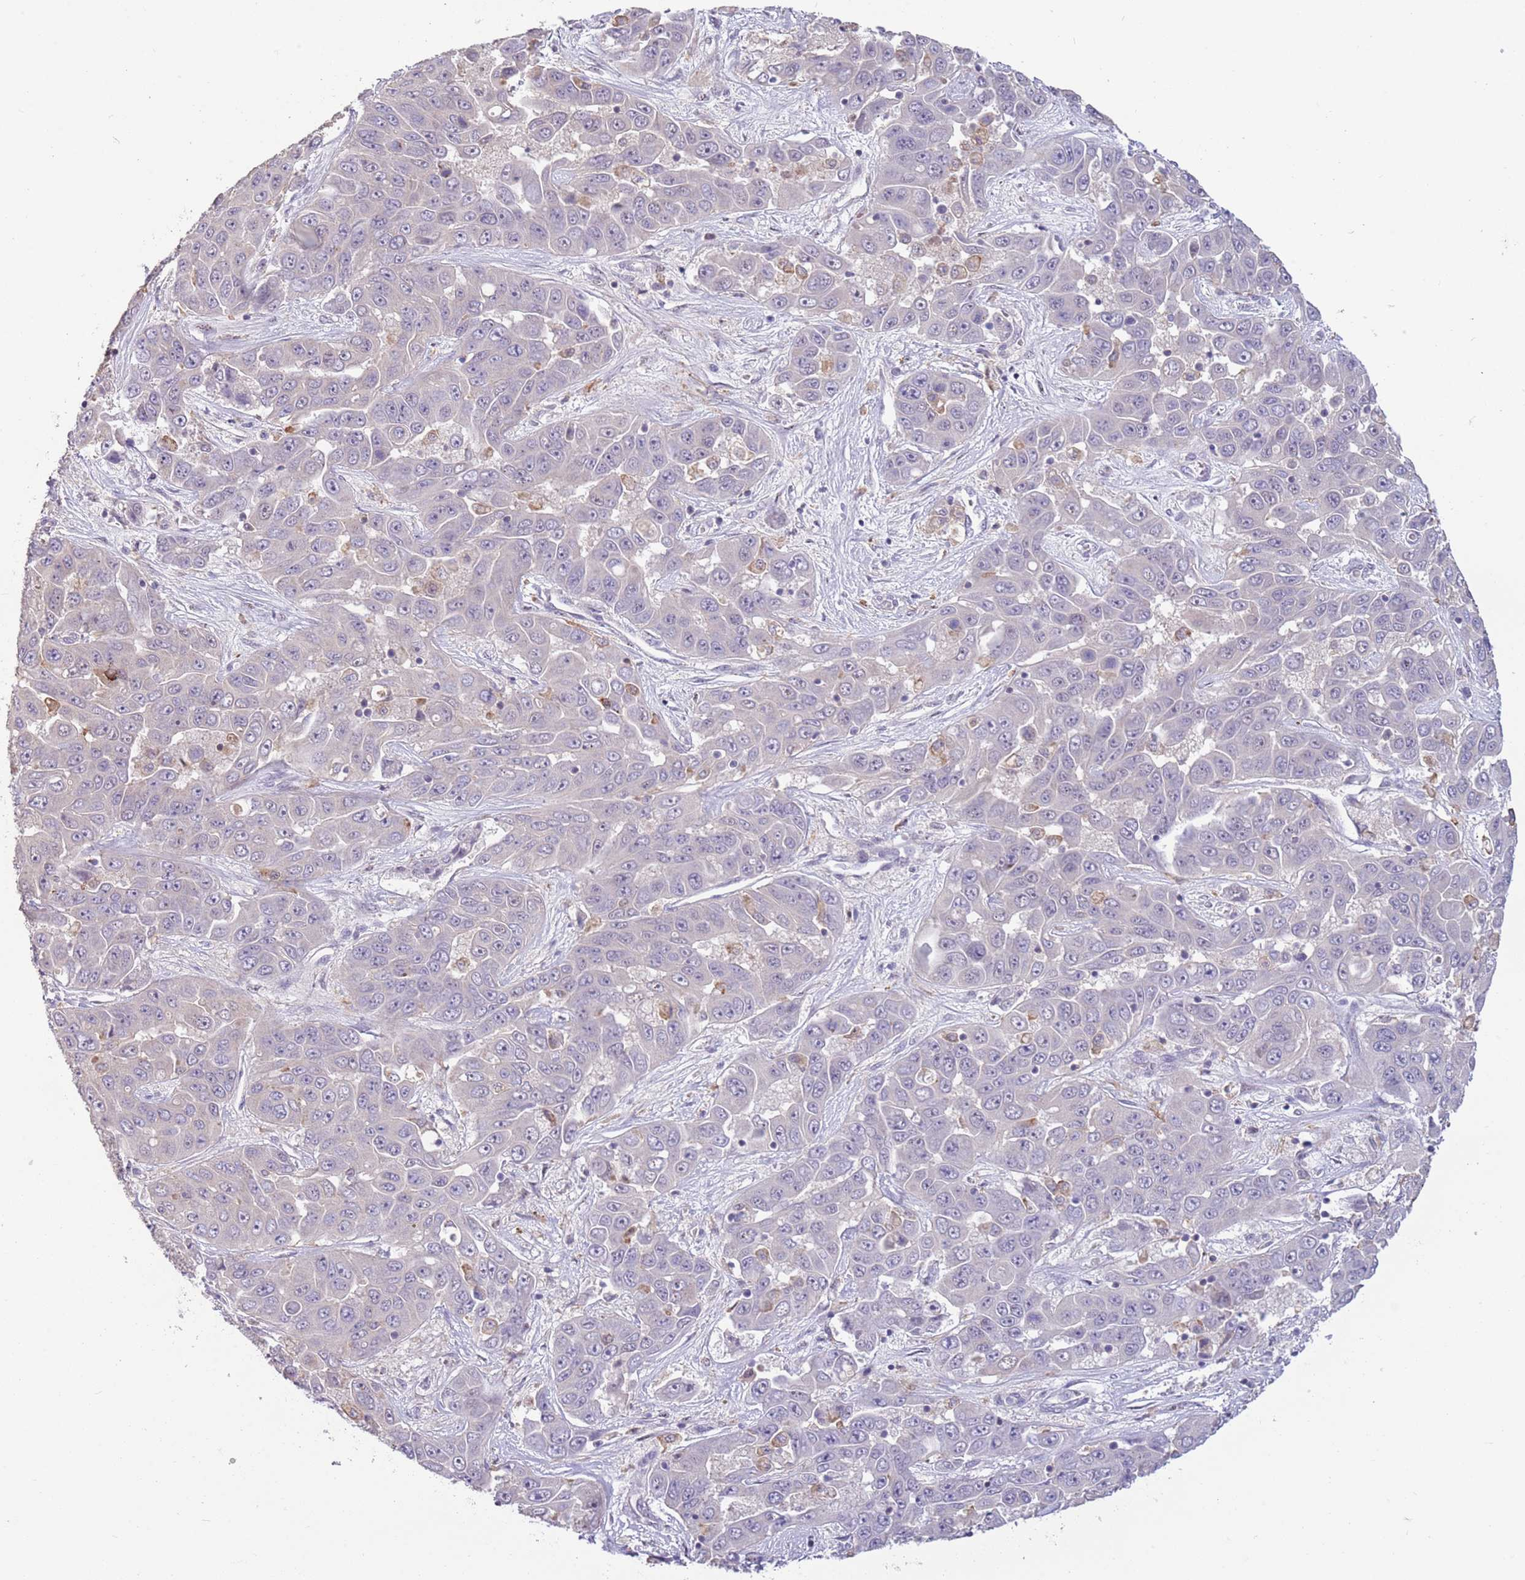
{"staining": {"intensity": "negative", "quantity": "none", "location": "none"}, "tissue": "liver cancer", "cell_type": "Tumor cells", "image_type": "cancer", "snomed": [{"axis": "morphology", "description": "Cholangiocarcinoma"}, {"axis": "topography", "description": "Liver"}], "caption": "Immunohistochemical staining of liver cancer (cholangiocarcinoma) exhibits no significant staining in tumor cells.", "gene": "CAPN9", "patient": {"sex": "female", "age": 52}}